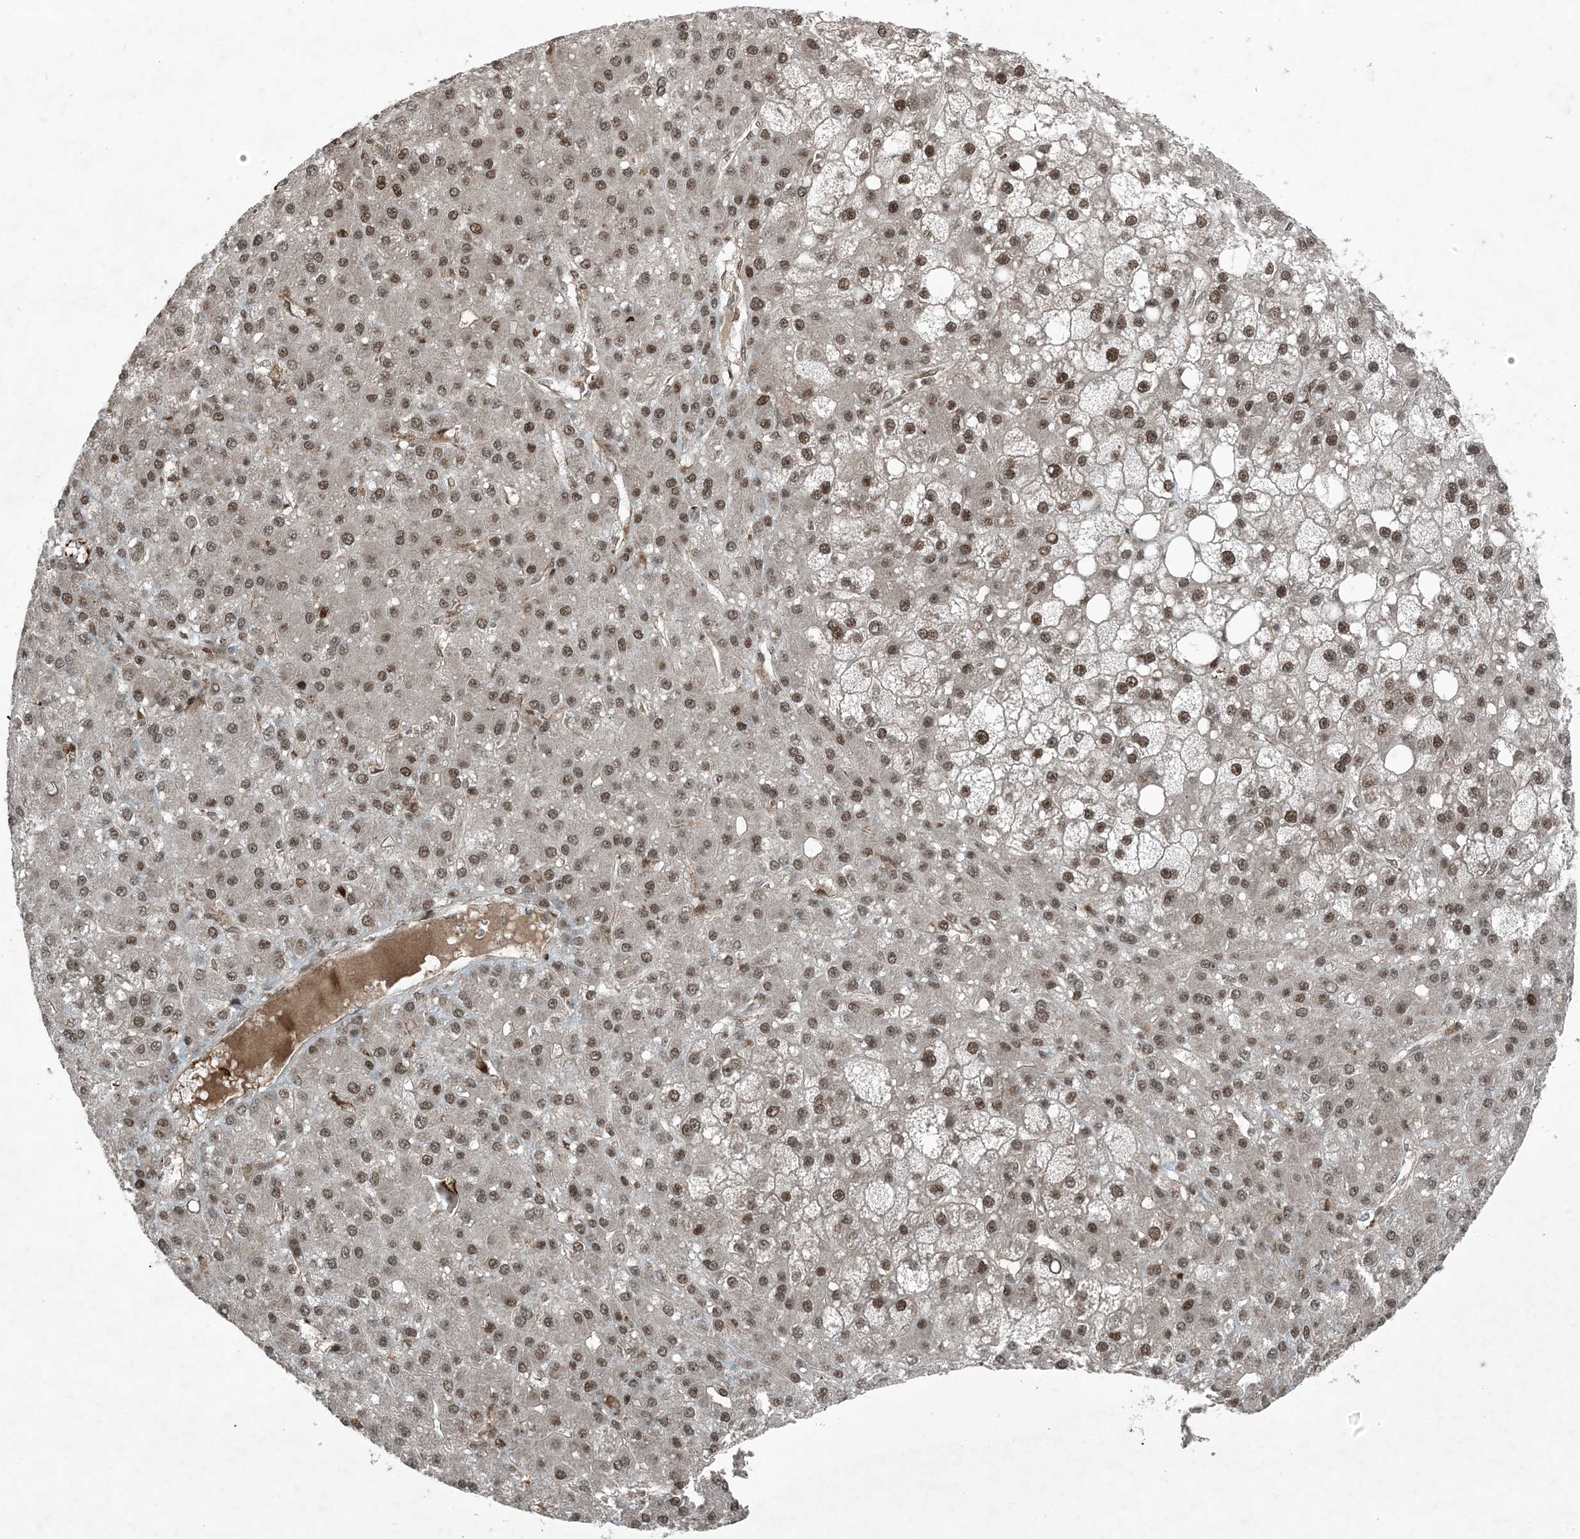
{"staining": {"intensity": "moderate", "quantity": ">75%", "location": "nuclear"}, "tissue": "liver cancer", "cell_type": "Tumor cells", "image_type": "cancer", "snomed": [{"axis": "morphology", "description": "Carcinoma, Hepatocellular, NOS"}, {"axis": "topography", "description": "Liver"}], "caption": "An image of hepatocellular carcinoma (liver) stained for a protein demonstrates moderate nuclear brown staining in tumor cells. (brown staining indicates protein expression, while blue staining denotes nuclei).", "gene": "TRAPPC12", "patient": {"sex": "male", "age": 67}}